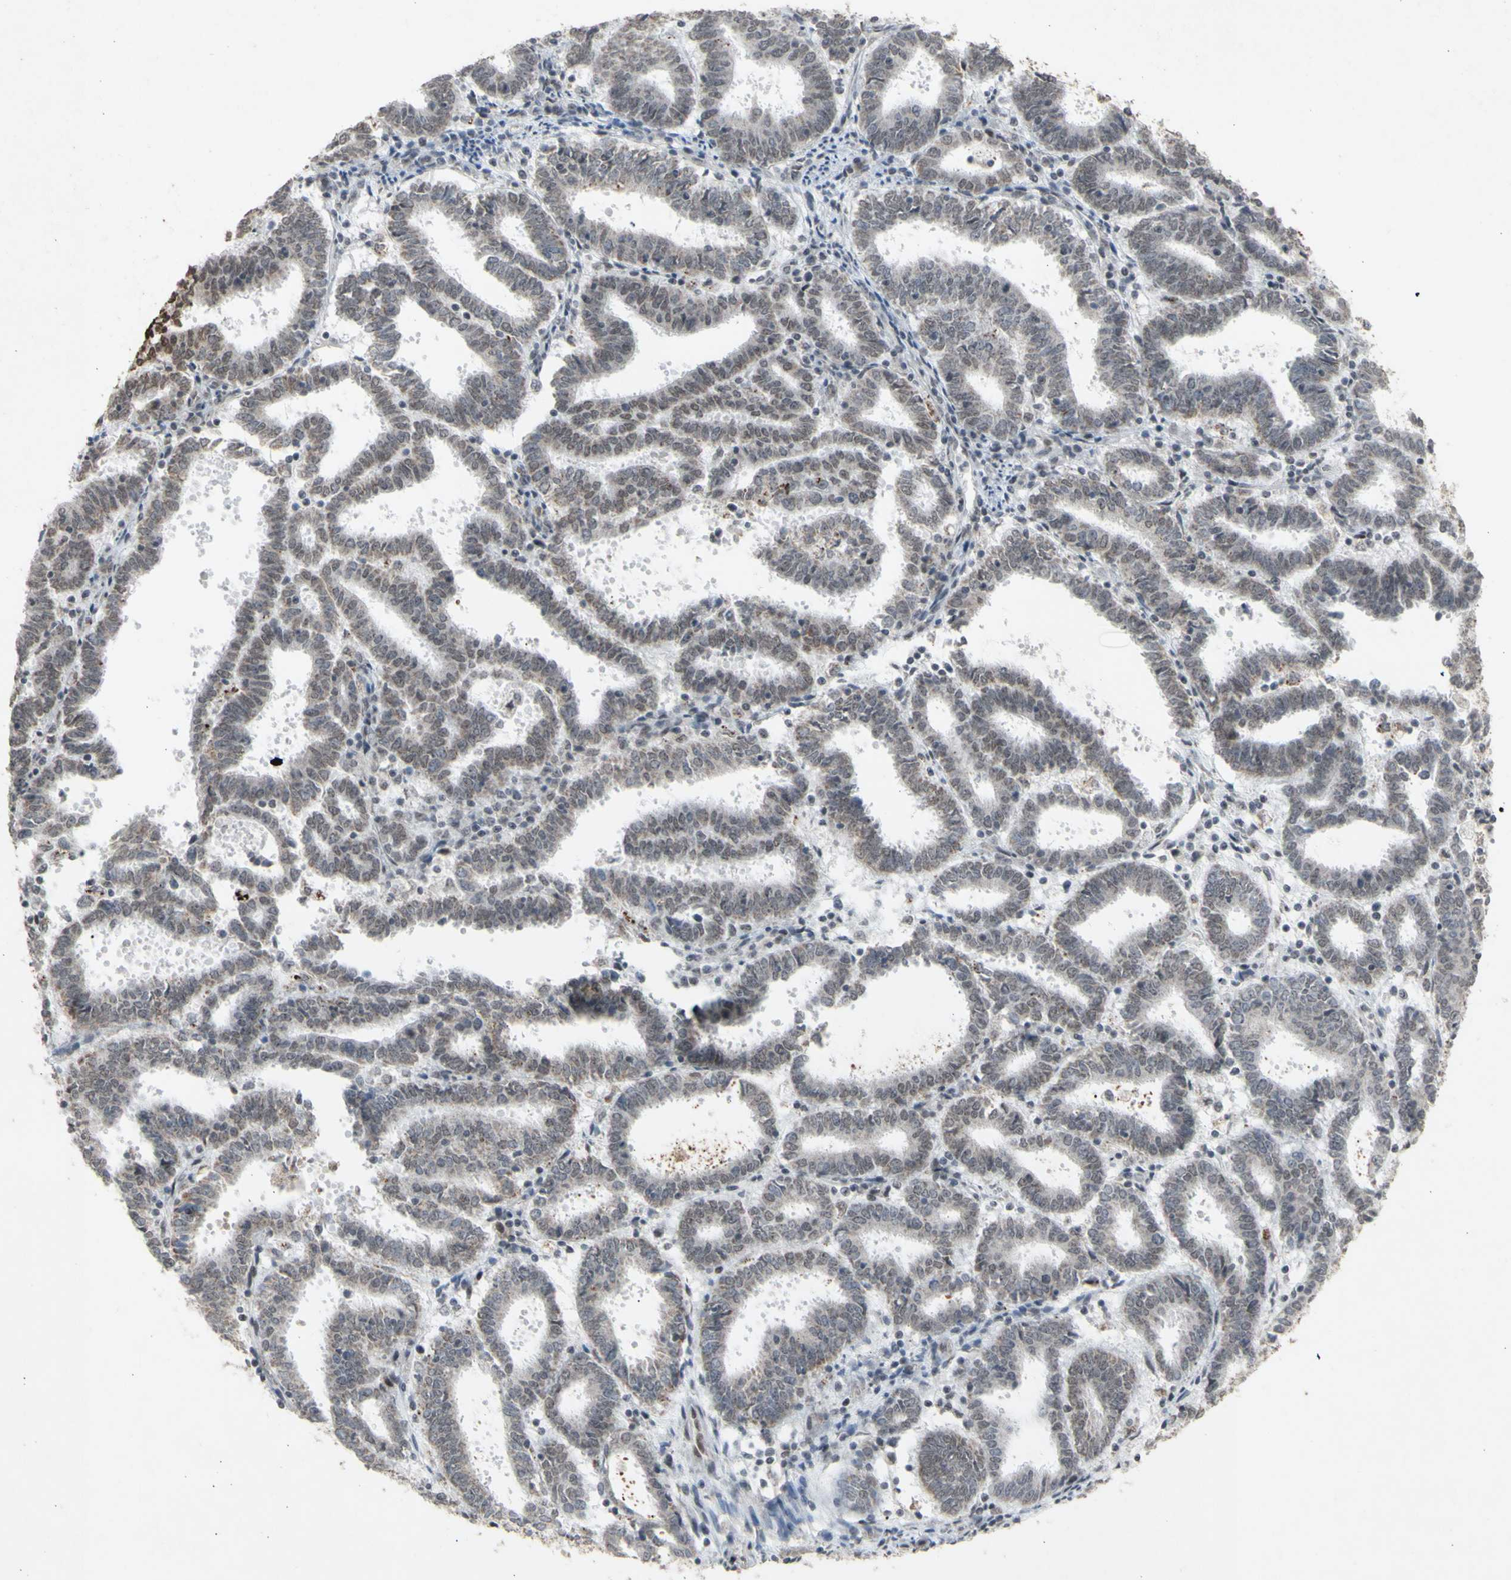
{"staining": {"intensity": "weak", "quantity": "25%-75%", "location": "nuclear"}, "tissue": "endometrial cancer", "cell_type": "Tumor cells", "image_type": "cancer", "snomed": [{"axis": "morphology", "description": "Adenocarcinoma, NOS"}, {"axis": "topography", "description": "Uterus"}], "caption": "There is low levels of weak nuclear expression in tumor cells of endometrial cancer (adenocarcinoma), as demonstrated by immunohistochemical staining (brown color).", "gene": "CENPB", "patient": {"sex": "female", "age": 83}}